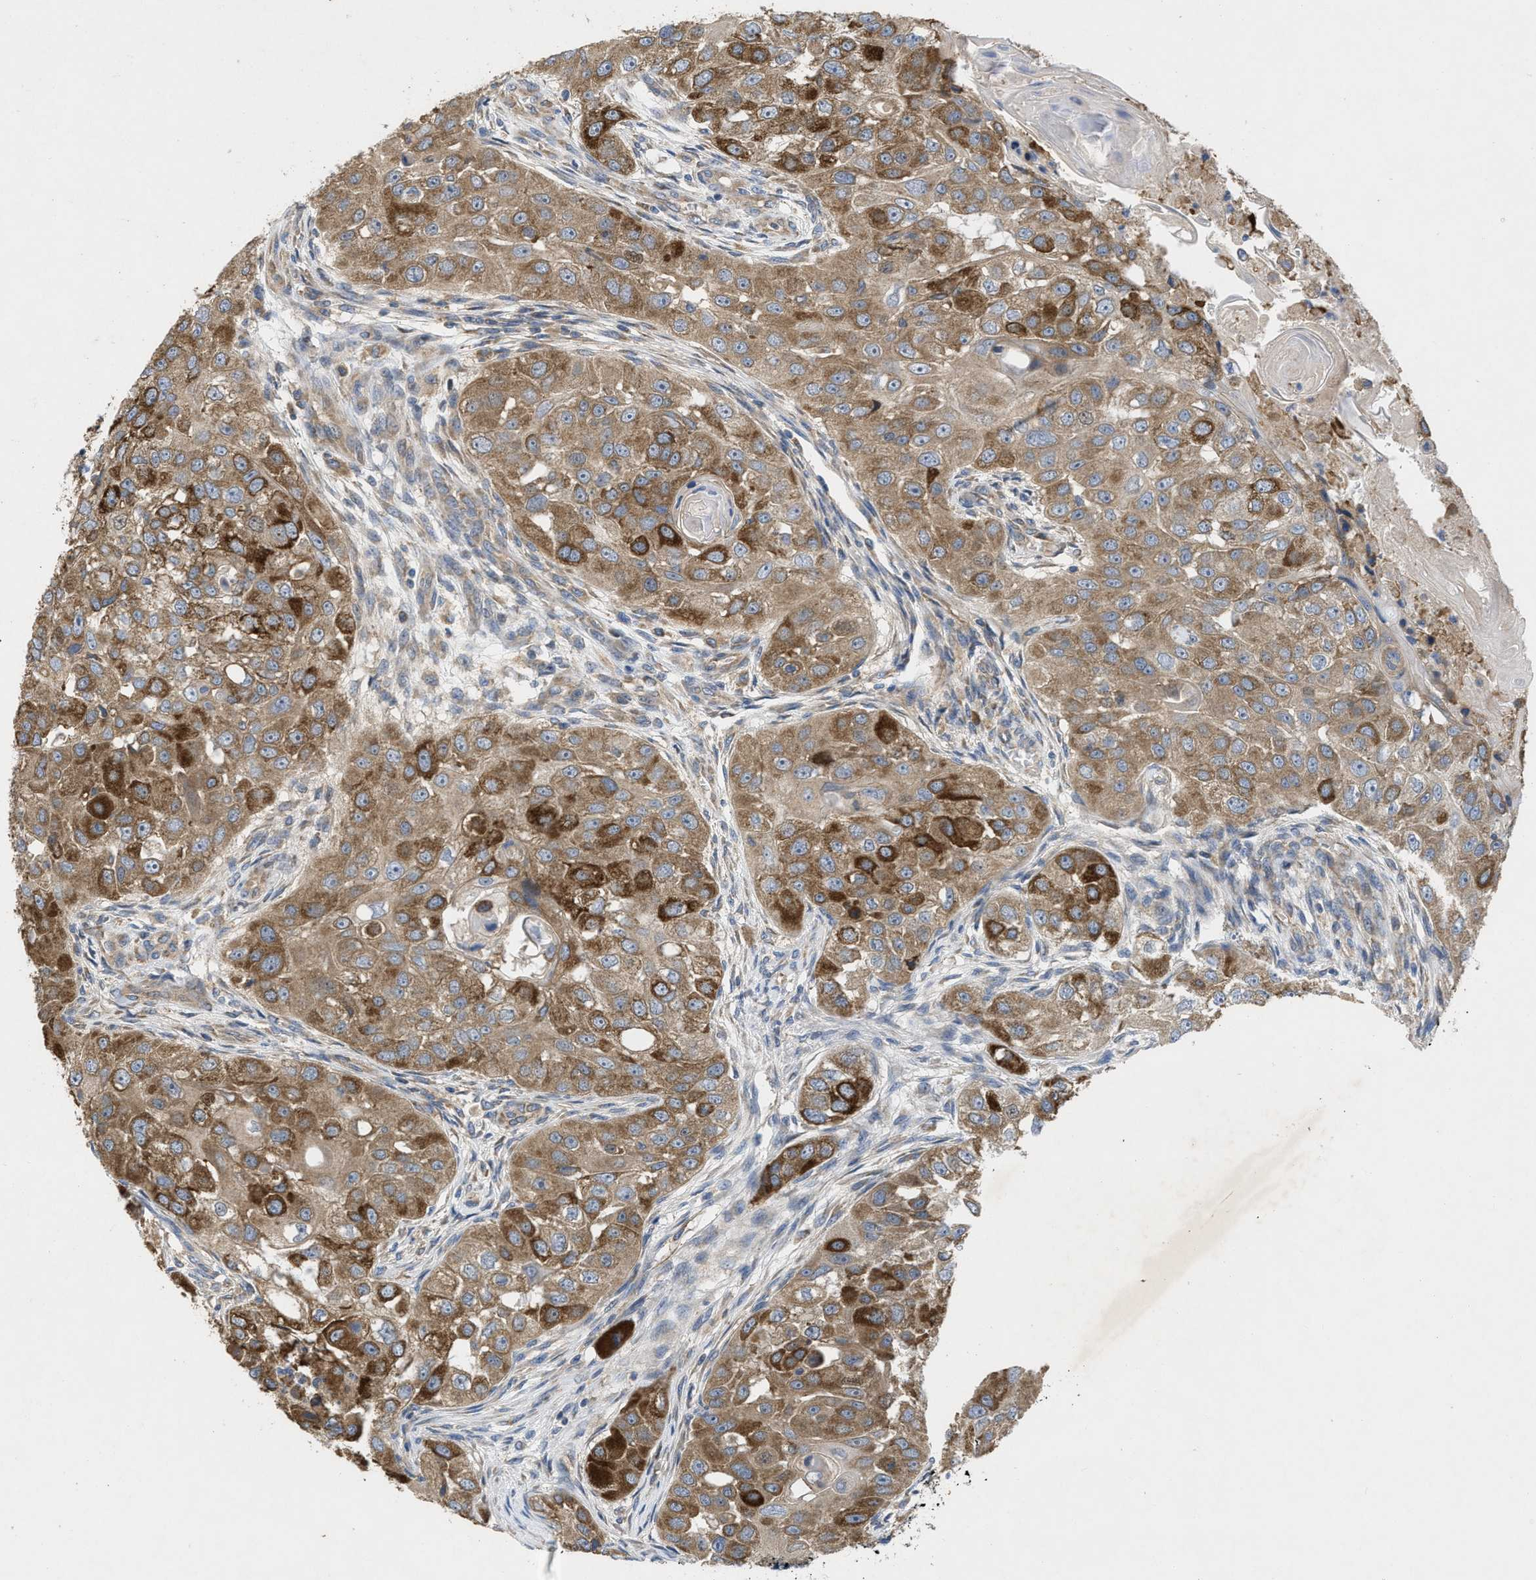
{"staining": {"intensity": "strong", "quantity": ">75%", "location": "cytoplasmic/membranous"}, "tissue": "head and neck cancer", "cell_type": "Tumor cells", "image_type": "cancer", "snomed": [{"axis": "morphology", "description": "Normal tissue, NOS"}, {"axis": "morphology", "description": "Squamous cell carcinoma, NOS"}, {"axis": "topography", "description": "Skeletal muscle"}, {"axis": "topography", "description": "Head-Neck"}], "caption": "A high-resolution histopathology image shows IHC staining of squamous cell carcinoma (head and neck), which displays strong cytoplasmic/membranous staining in about >75% of tumor cells.", "gene": "TMEM131", "patient": {"sex": "male", "age": 51}}